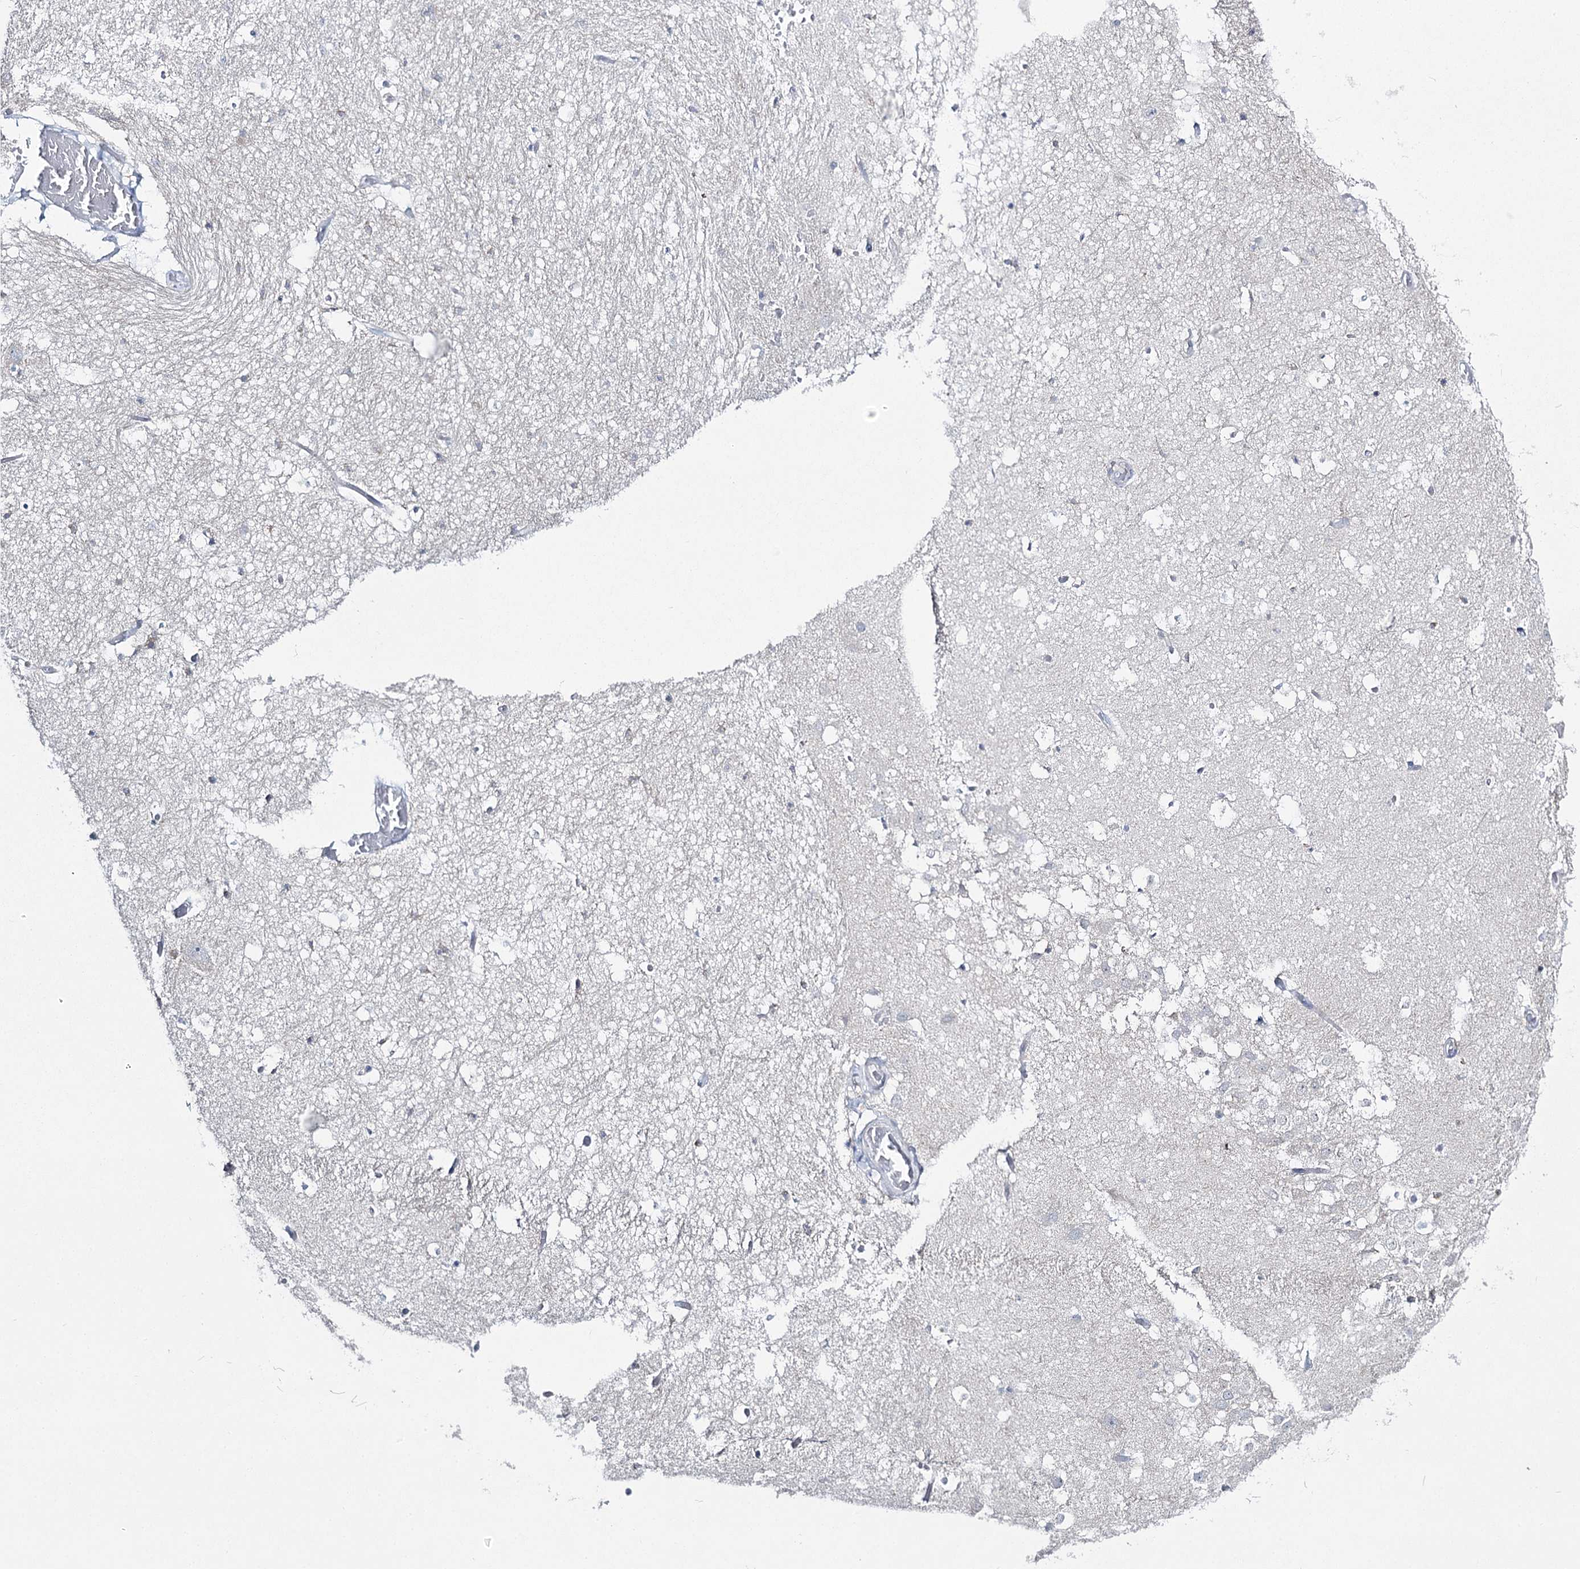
{"staining": {"intensity": "negative", "quantity": "none", "location": "none"}, "tissue": "hippocampus", "cell_type": "Glial cells", "image_type": "normal", "snomed": [{"axis": "morphology", "description": "Normal tissue, NOS"}, {"axis": "topography", "description": "Hippocampus"}], "caption": "High power microscopy micrograph of an immunohistochemistry histopathology image of benign hippocampus, revealing no significant staining in glial cells. The staining was performed using DAB (3,3'-diaminobenzidine) to visualize the protein expression in brown, while the nuclei were stained in blue with hematoxylin (Magnification: 20x).", "gene": "CCDC88A", "patient": {"sex": "female", "age": 52}}